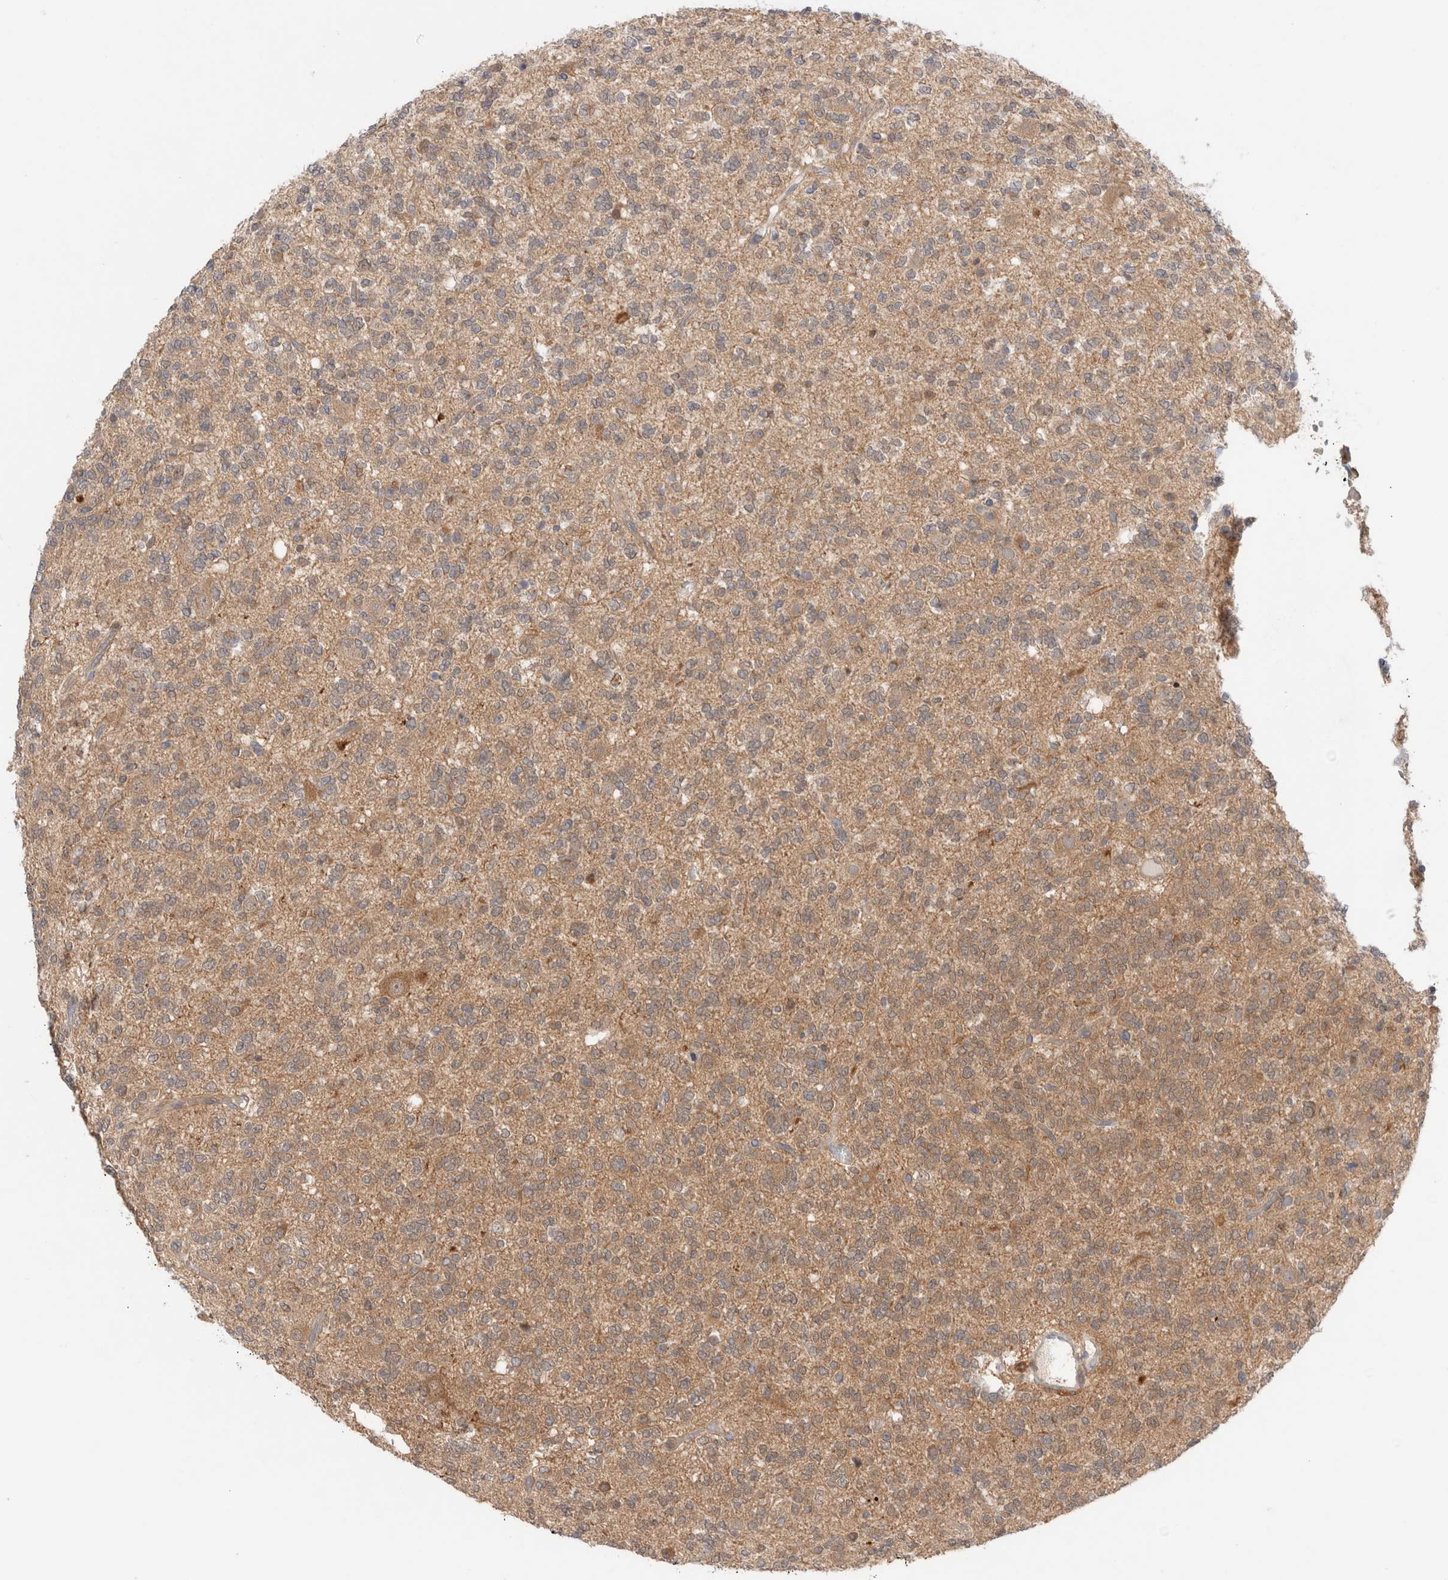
{"staining": {"intensity": "moderate", "quantity": ">75%", "location": "cytoplasmic/membranous"}, "tissue": "glioma", "cell_type": "Tumor cells", "image_type": "cancer", "snomed": [{"axis": "morphology", "description": "Glioma, malignant, Low grade"}, {"axis": "topography", "description": "Brain"}], "caption": "Brown immunohistochemical staining in human glioma displays moderate cytoplasmic/membranous expression in approximately >75% of tumor cells.", "gene": "KLHL14", "patient": {"sex": "male", "age": 38}}